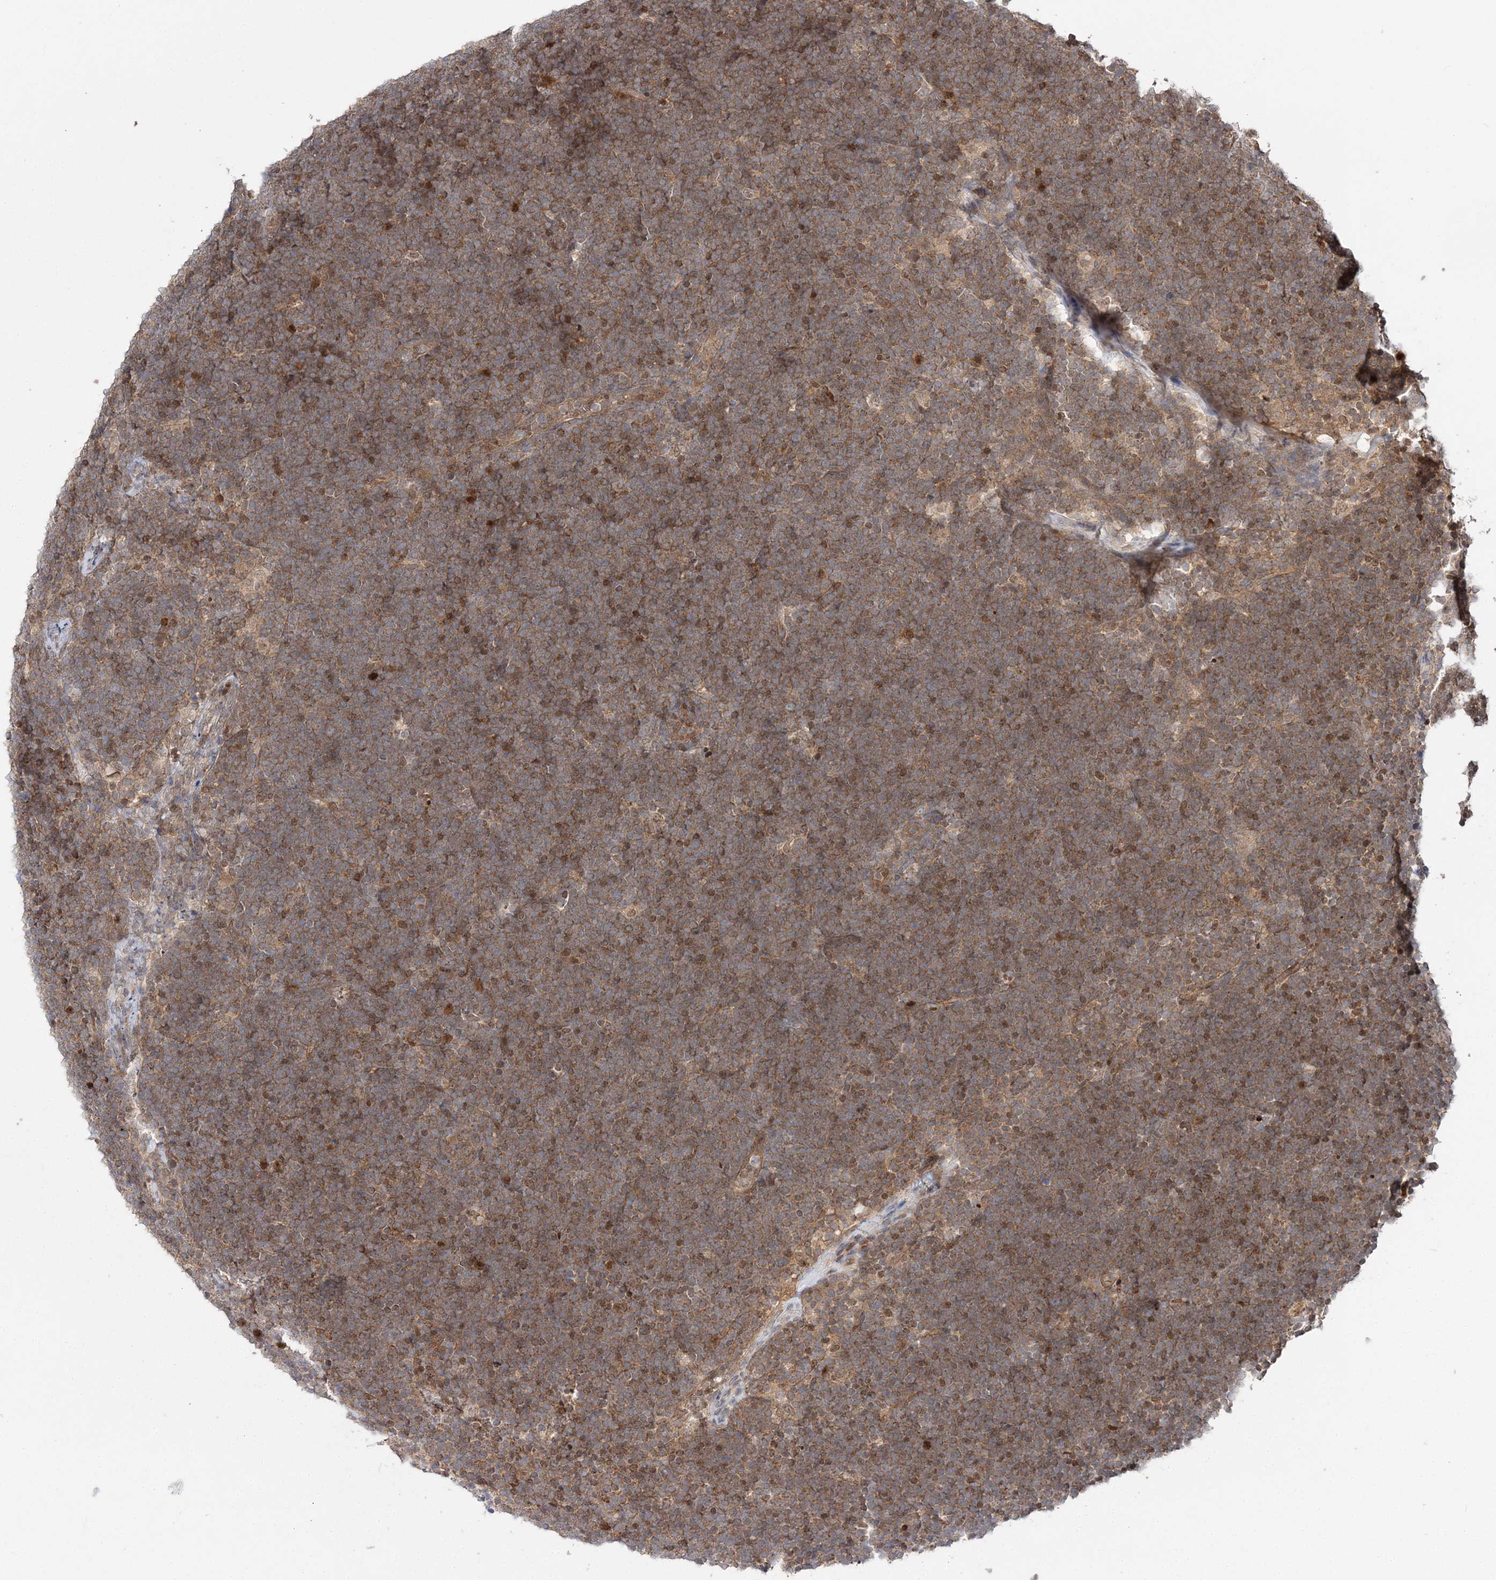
{"staining": {"intensity": "moderate", "quantity": ">75%", "location": "cytoplasmic/membranous"}, "tissue": "lymphoma", "cell_type": "Tumor cells", "image_type": "cancer", "snomed": [{"axis": "morphology", "description": "Malignant lymphoma, non-Hodgkin's type, High grade"}, {"axis": "topography", "description": "Lymph node"}], "caption": "IHC (DAB (3,3'-diaminobenzidine)) staining of human high-grade malignant lymphoma, non-Hodgkin's type demonstrates moderate cytoplasmic/membranous protein positivity in about >75% of tumor cells. (Brightfield microscopy of DAB IHC at high magnification).", "gene": "NIF3L1", "patient": {"sex": "male", "age": 13}}